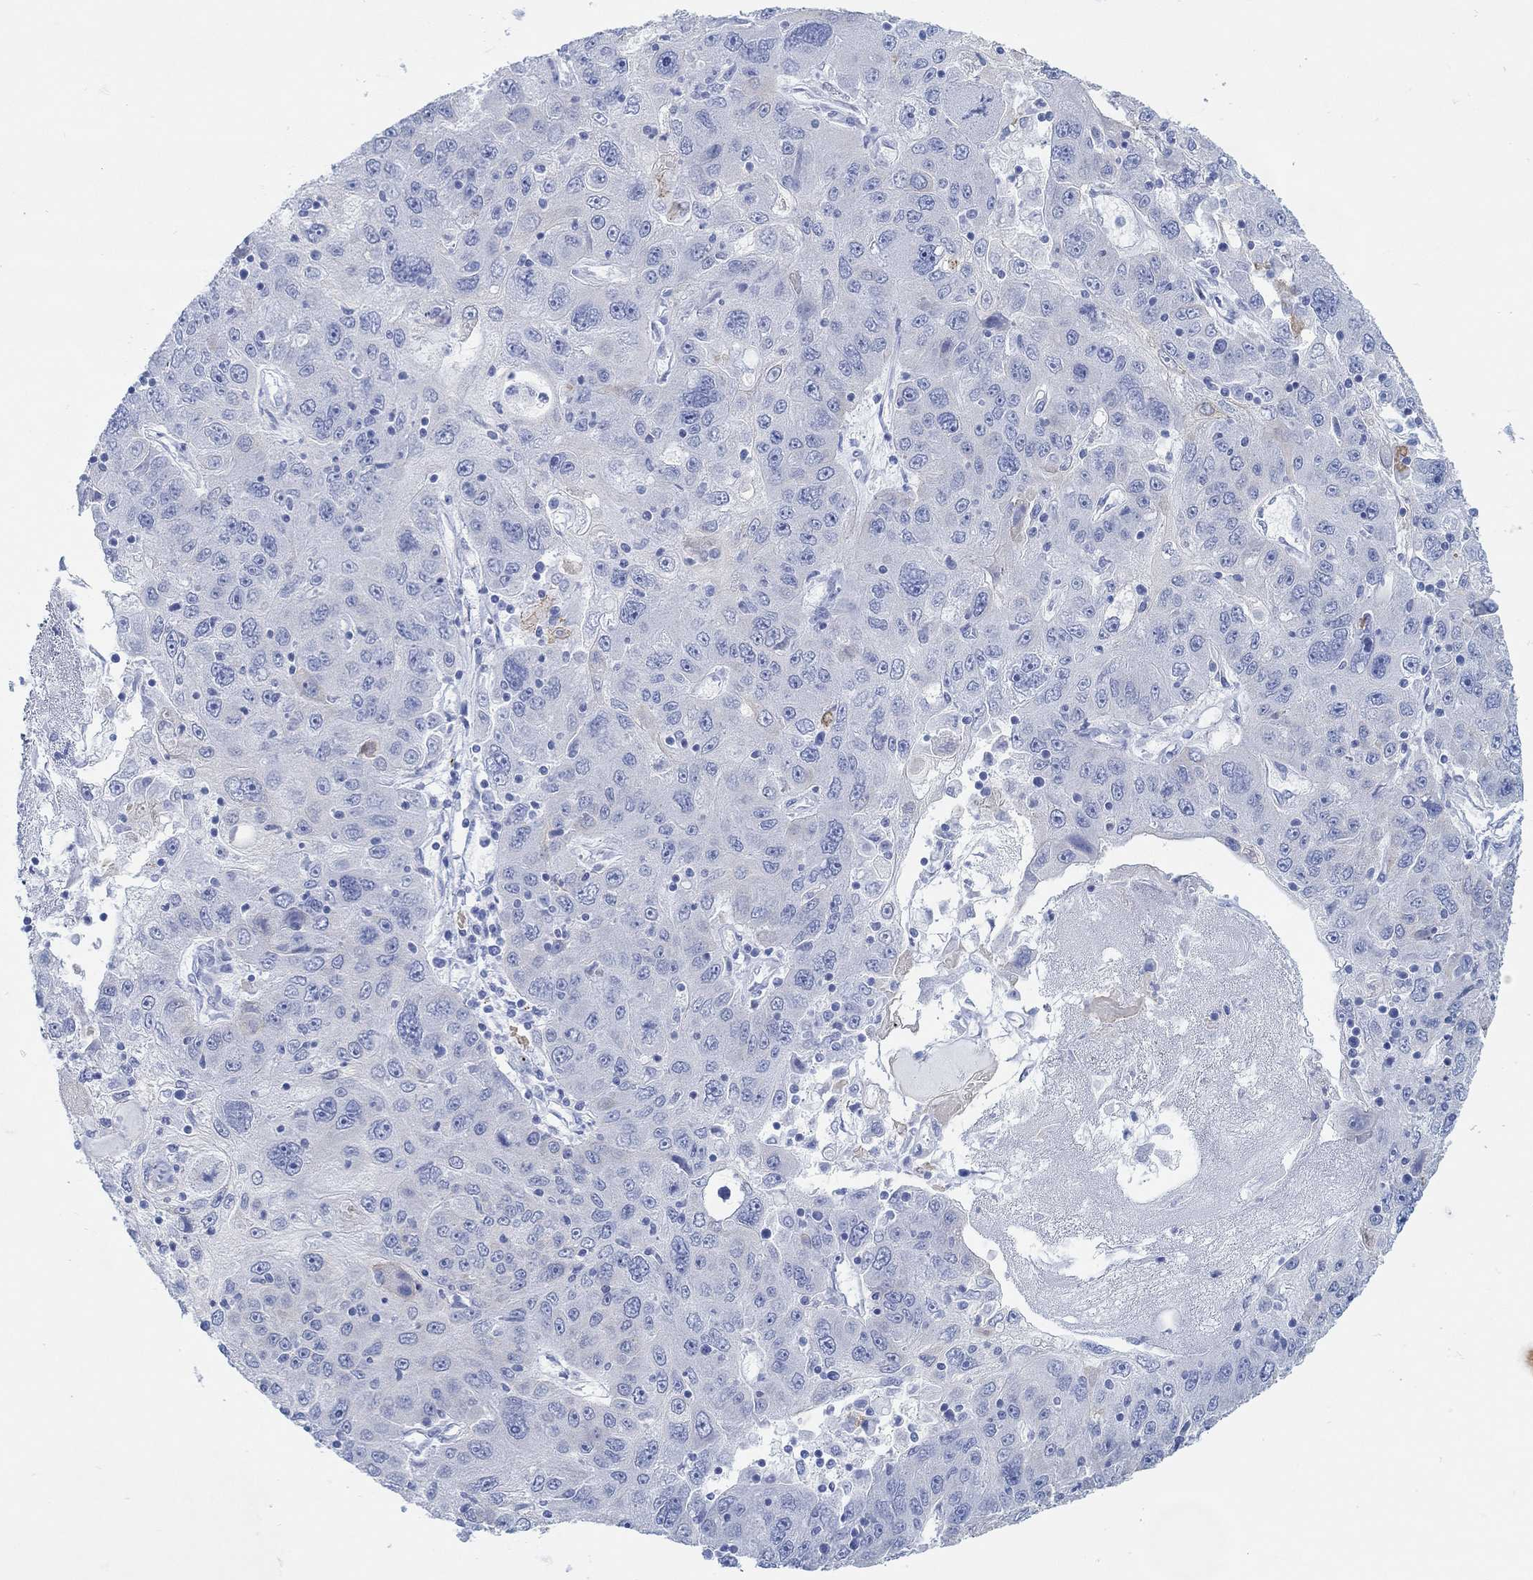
{"staining": {"intensity": "negative", "quantity": "none", "location": "none"}, "tissue": "stomach cancer", "cell_type": "Tumor cells", "image_type": "cancer", "snomed": [{"axis": "morphology", "description": "Adenocarcinoma, NOS"}, {"axis": "topography", "description": "Stomach"}], "caption": "Protein analysis of stomach cancer exhibits no significant positivity in tumor cells.", "gene": "AK8", "patient": {"sex": "male", "age": 56}}